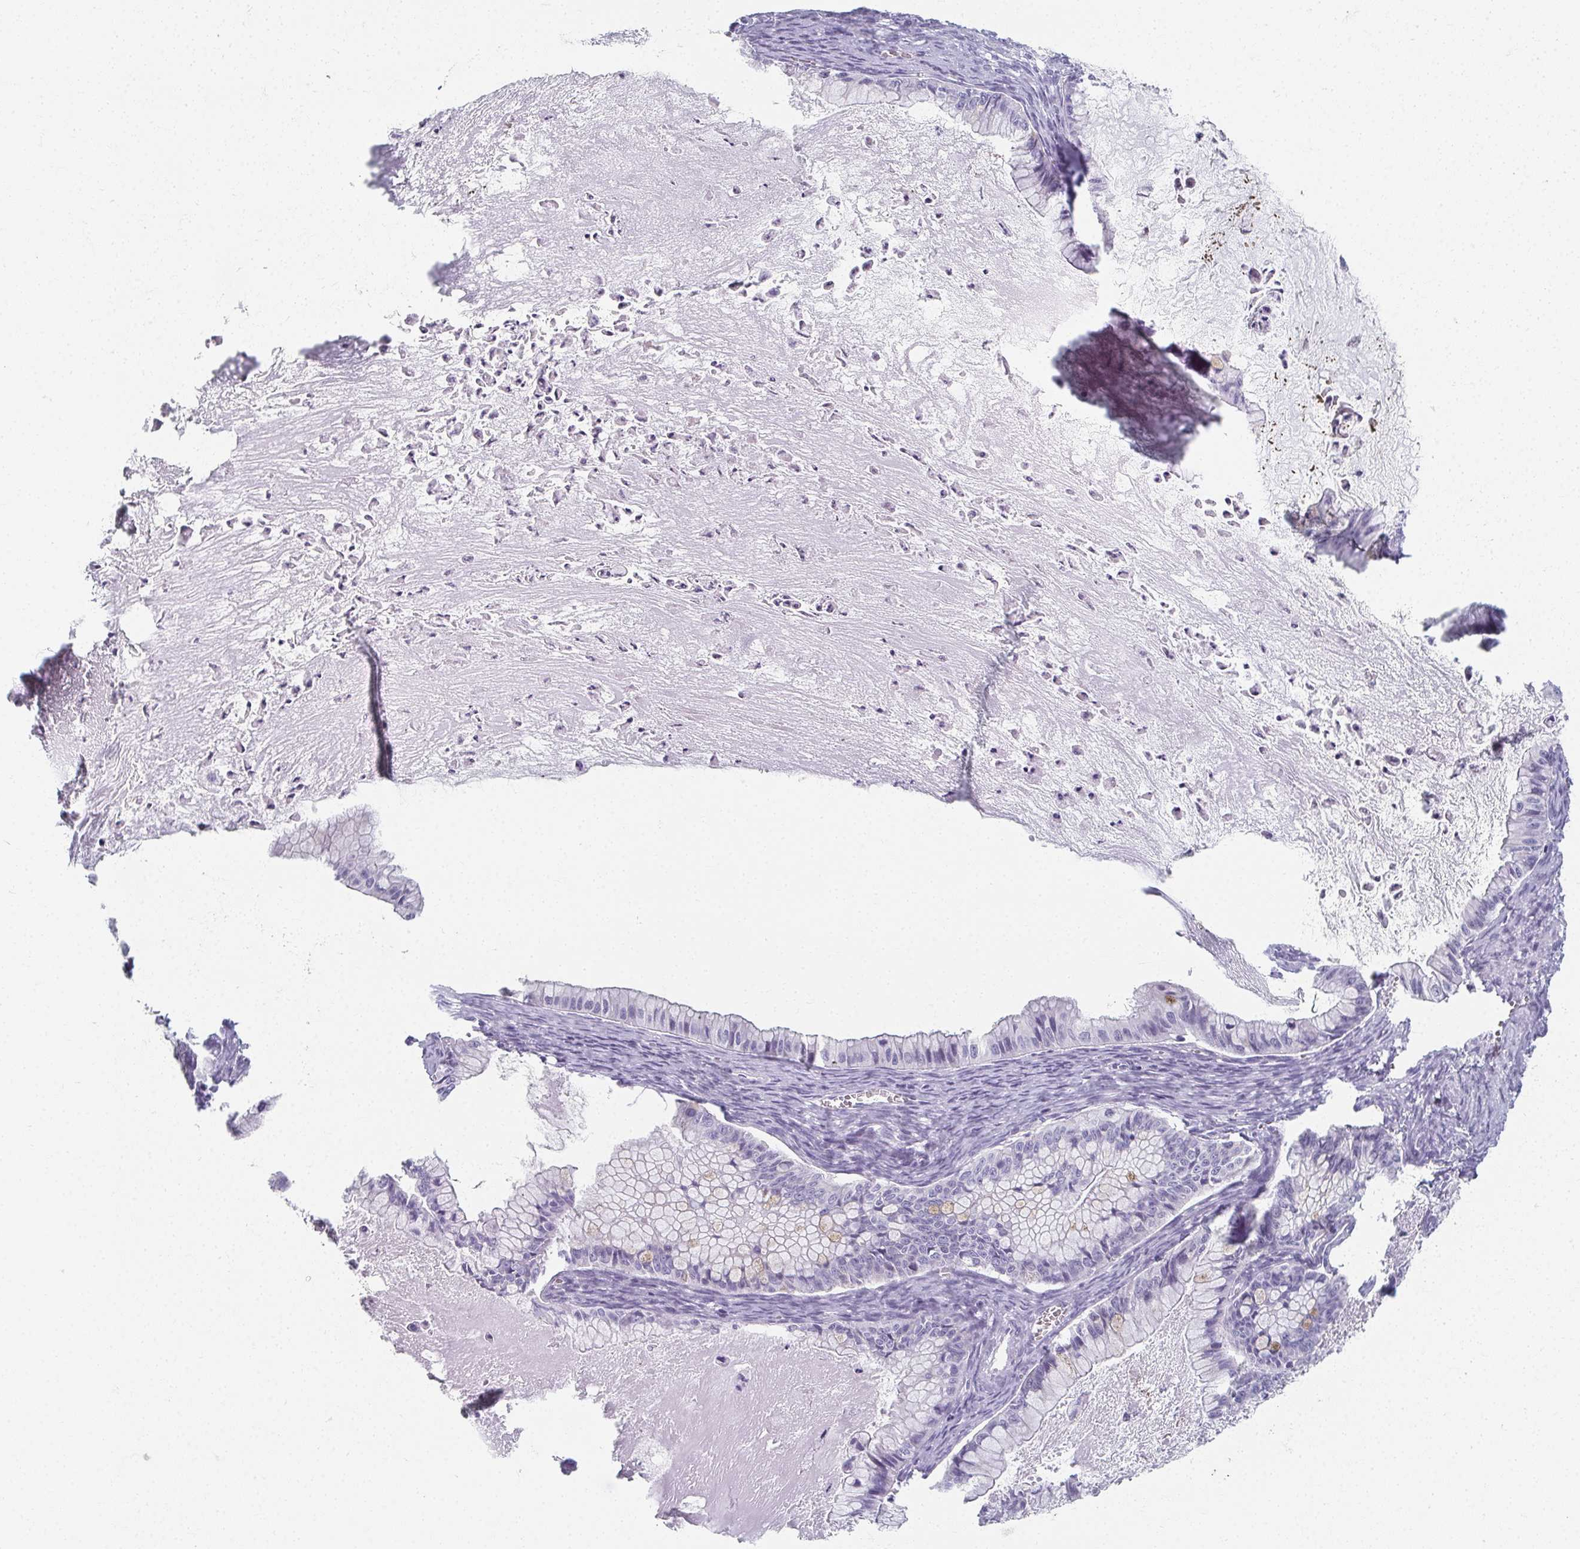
{"staining": {"intensity": "negative", "quantity": "none", "location": "none"}, "tissue": "ovarian cancer", "cell_type": "Tumor cells", "image_type": "cancer", "snomed": [{"axis": "morphology", "description": "Cystadenocarcinoma, mucinous, NOS"}, {"axis": "topography", "description": "Ovary"}], "caption": "Human ovarian cancer (mucinous cystadenocarcinoma) stained for a protein using immunohistochemistry (IHC) reveals no positivity in tumor cells.", "gene": "CAMKV", "patient": {"sex": "female", "age": 72}}